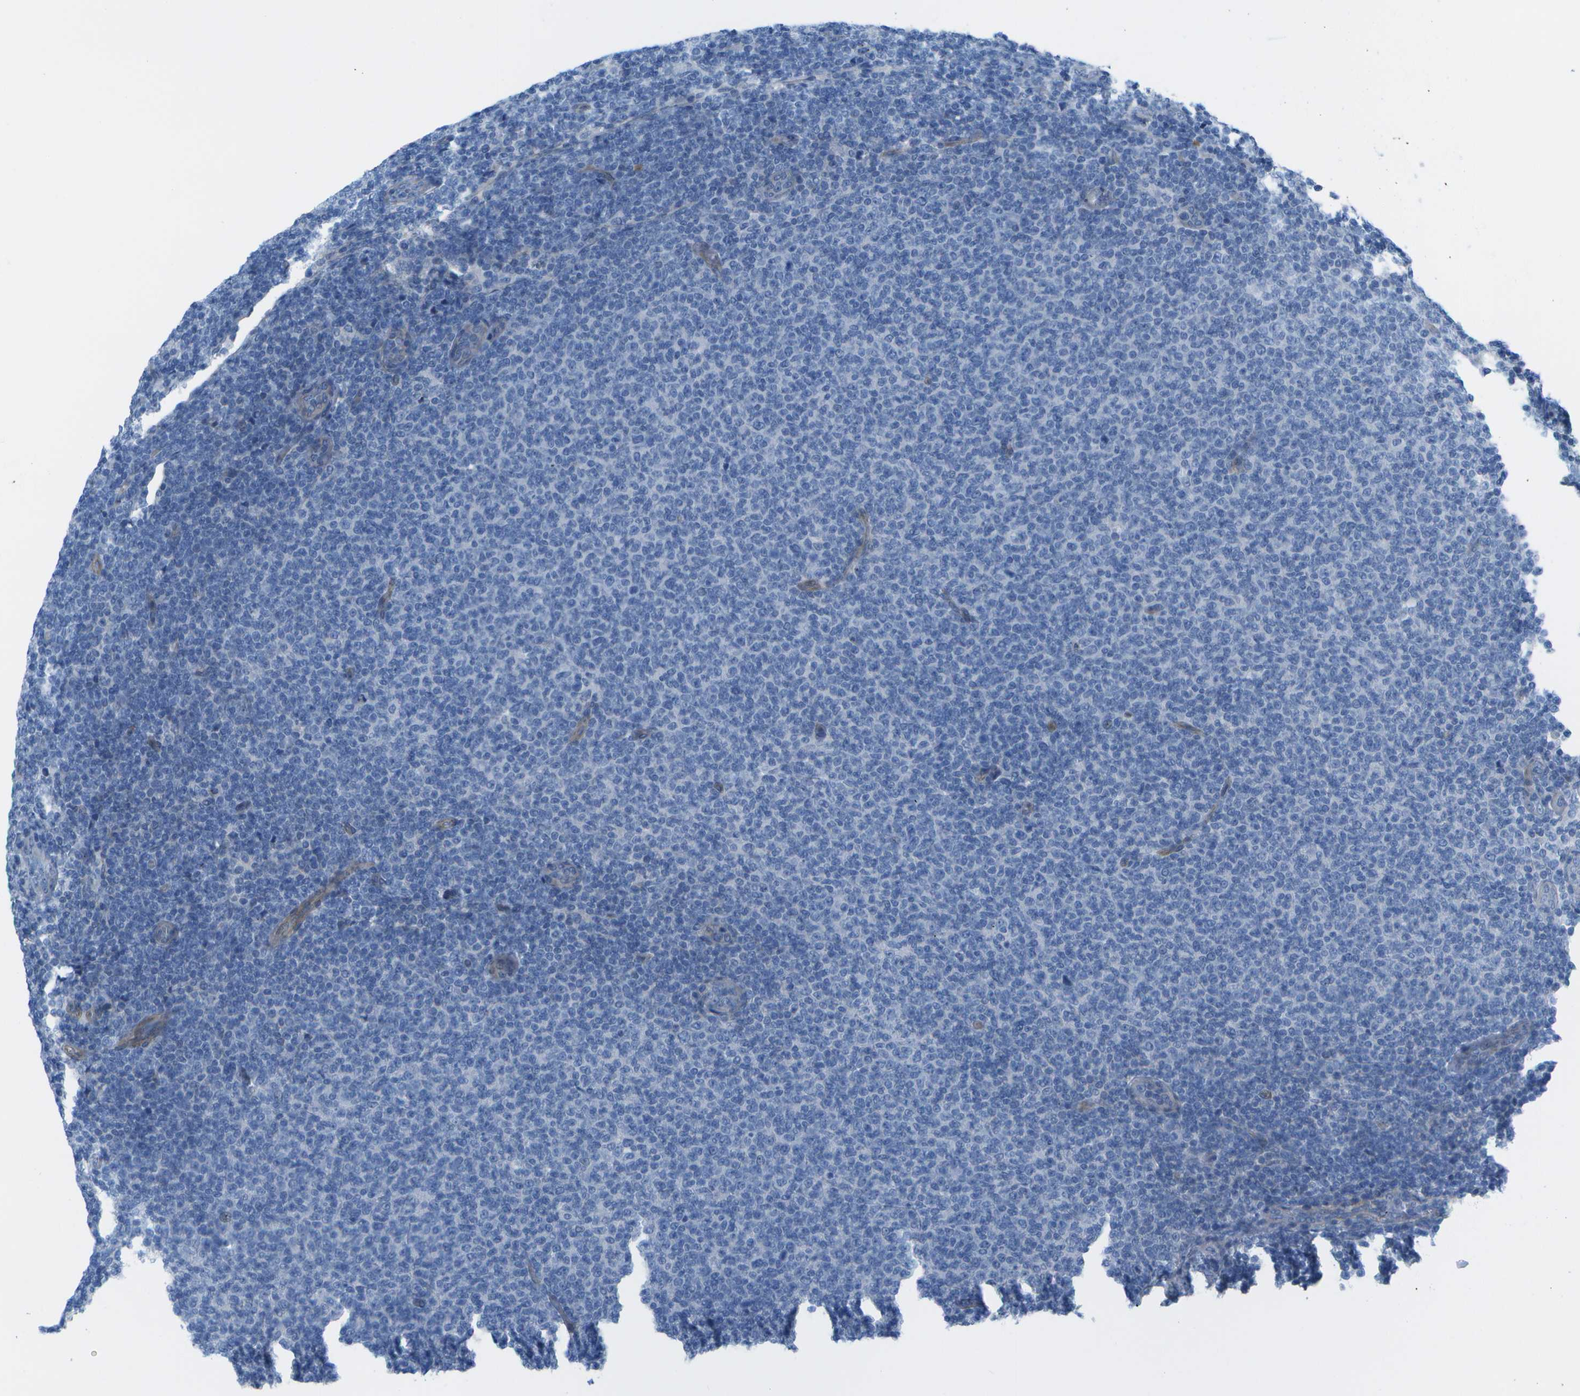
{"staining": {"intensity": "negative", "quantity": "none", "location": "none"}, "tissue": "lymphoma", "cell_type": "Tumor cells", "image_type": "cancer", "snomed": [{"axis": "morphology", "description": "Malignant lymphoma, non-Hodgkin's type, Low grade"}, {"axis": "topography", "description": "Lymph node"}], "caption": "IHC photomicrograph of human lymphoma stained for a protein (brown), which exhibits no positivity in tumor cells.", "gene": "SORBS3", "patient": {"sex": "male", "age": 66}}